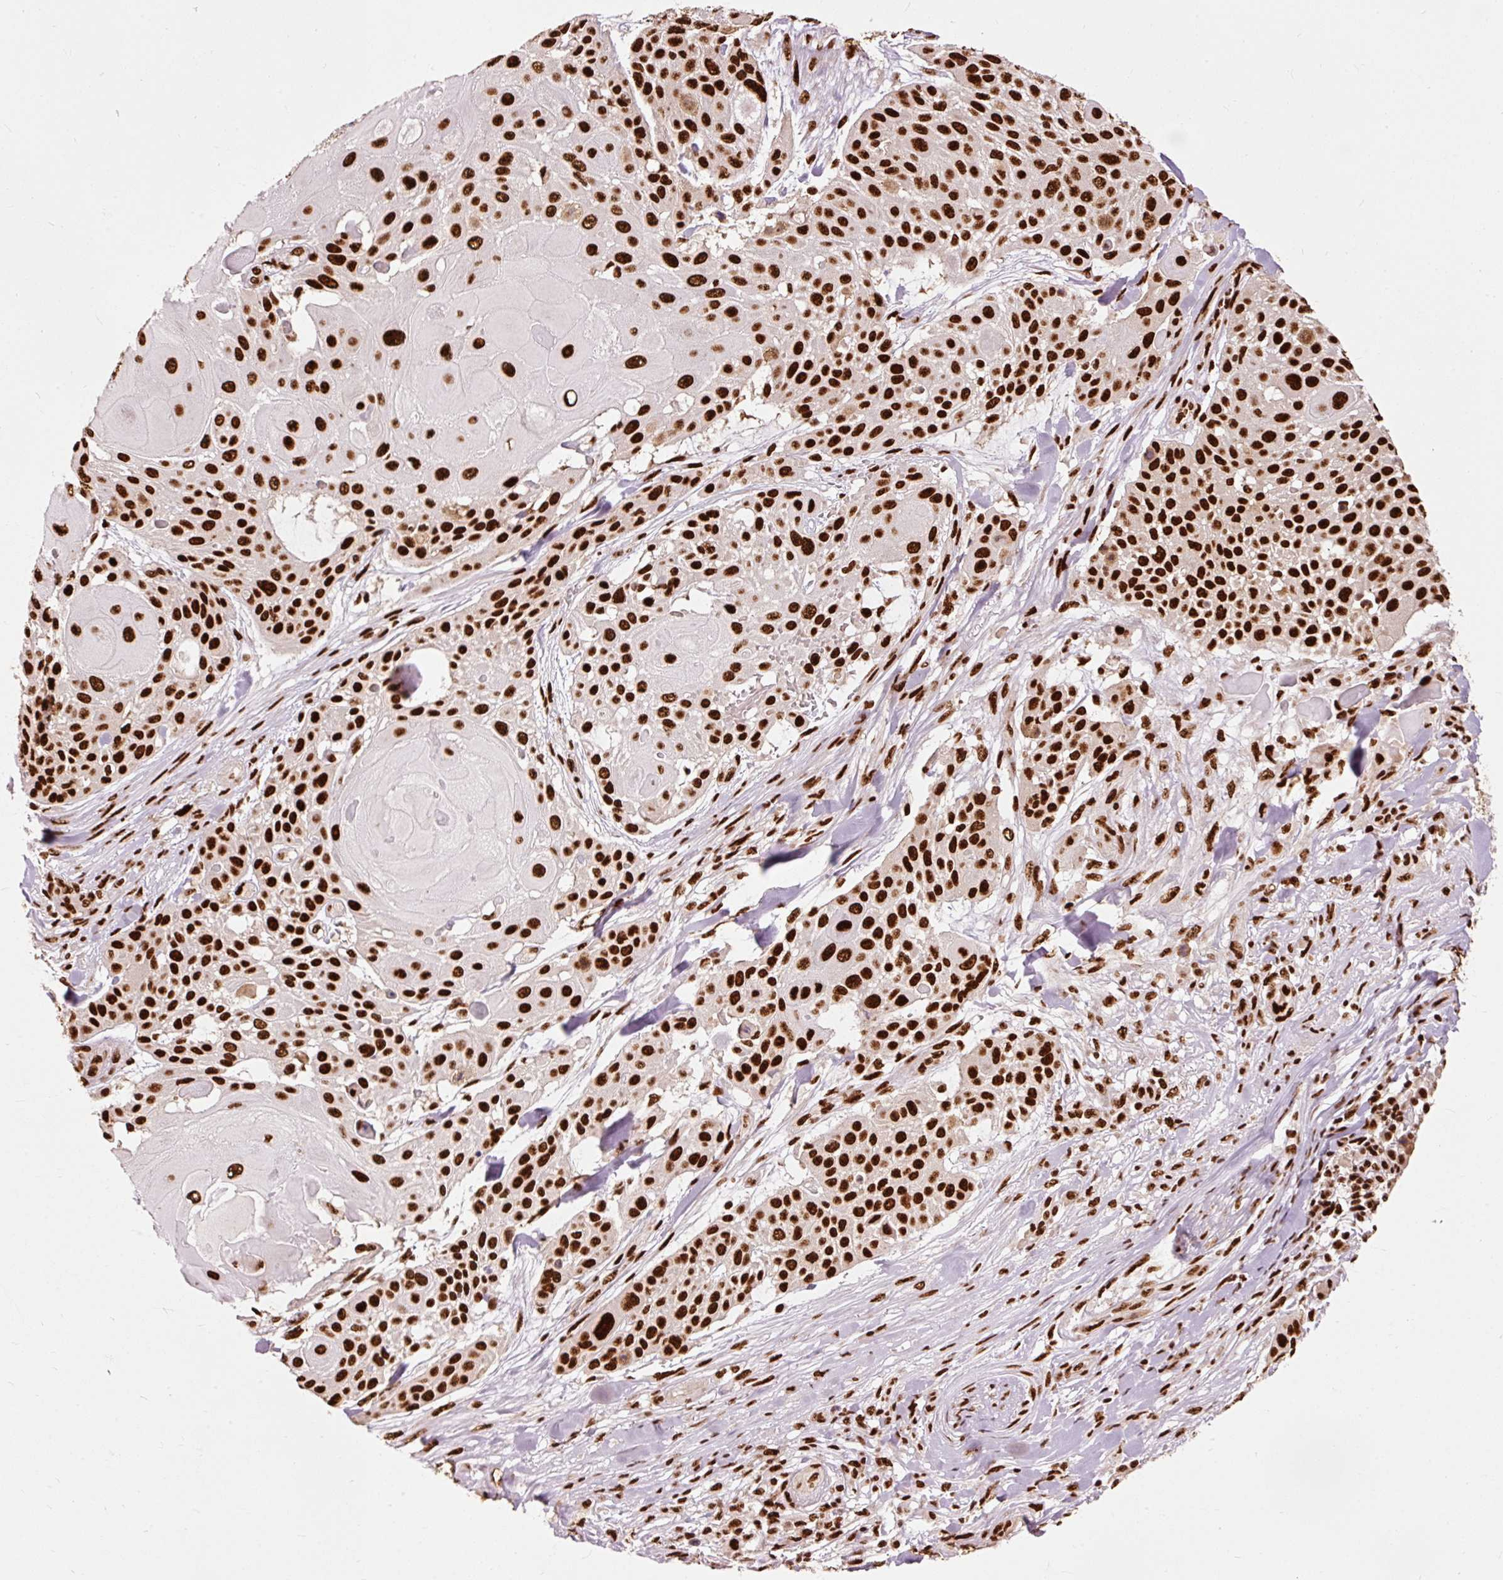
{"staining": {"intensity": "strong", "quantity": ">75%", "location": "nuclear"}, "tissue": "skin cancer", "cell_type": "Tumor cells", "image_type": "cancer", "snomed": [{"axis": "morphology", "description": "Squamous cell carcinoma, NOS"}, {"axis": "topography", "description": "Skin"}], "caption": "Protein analysis of skin cancer tissue displays strong nuclear expression in about >75% of tumor cells.", "gene": "ZBTB44", "patient": {"sex": "female", "age": 86}}